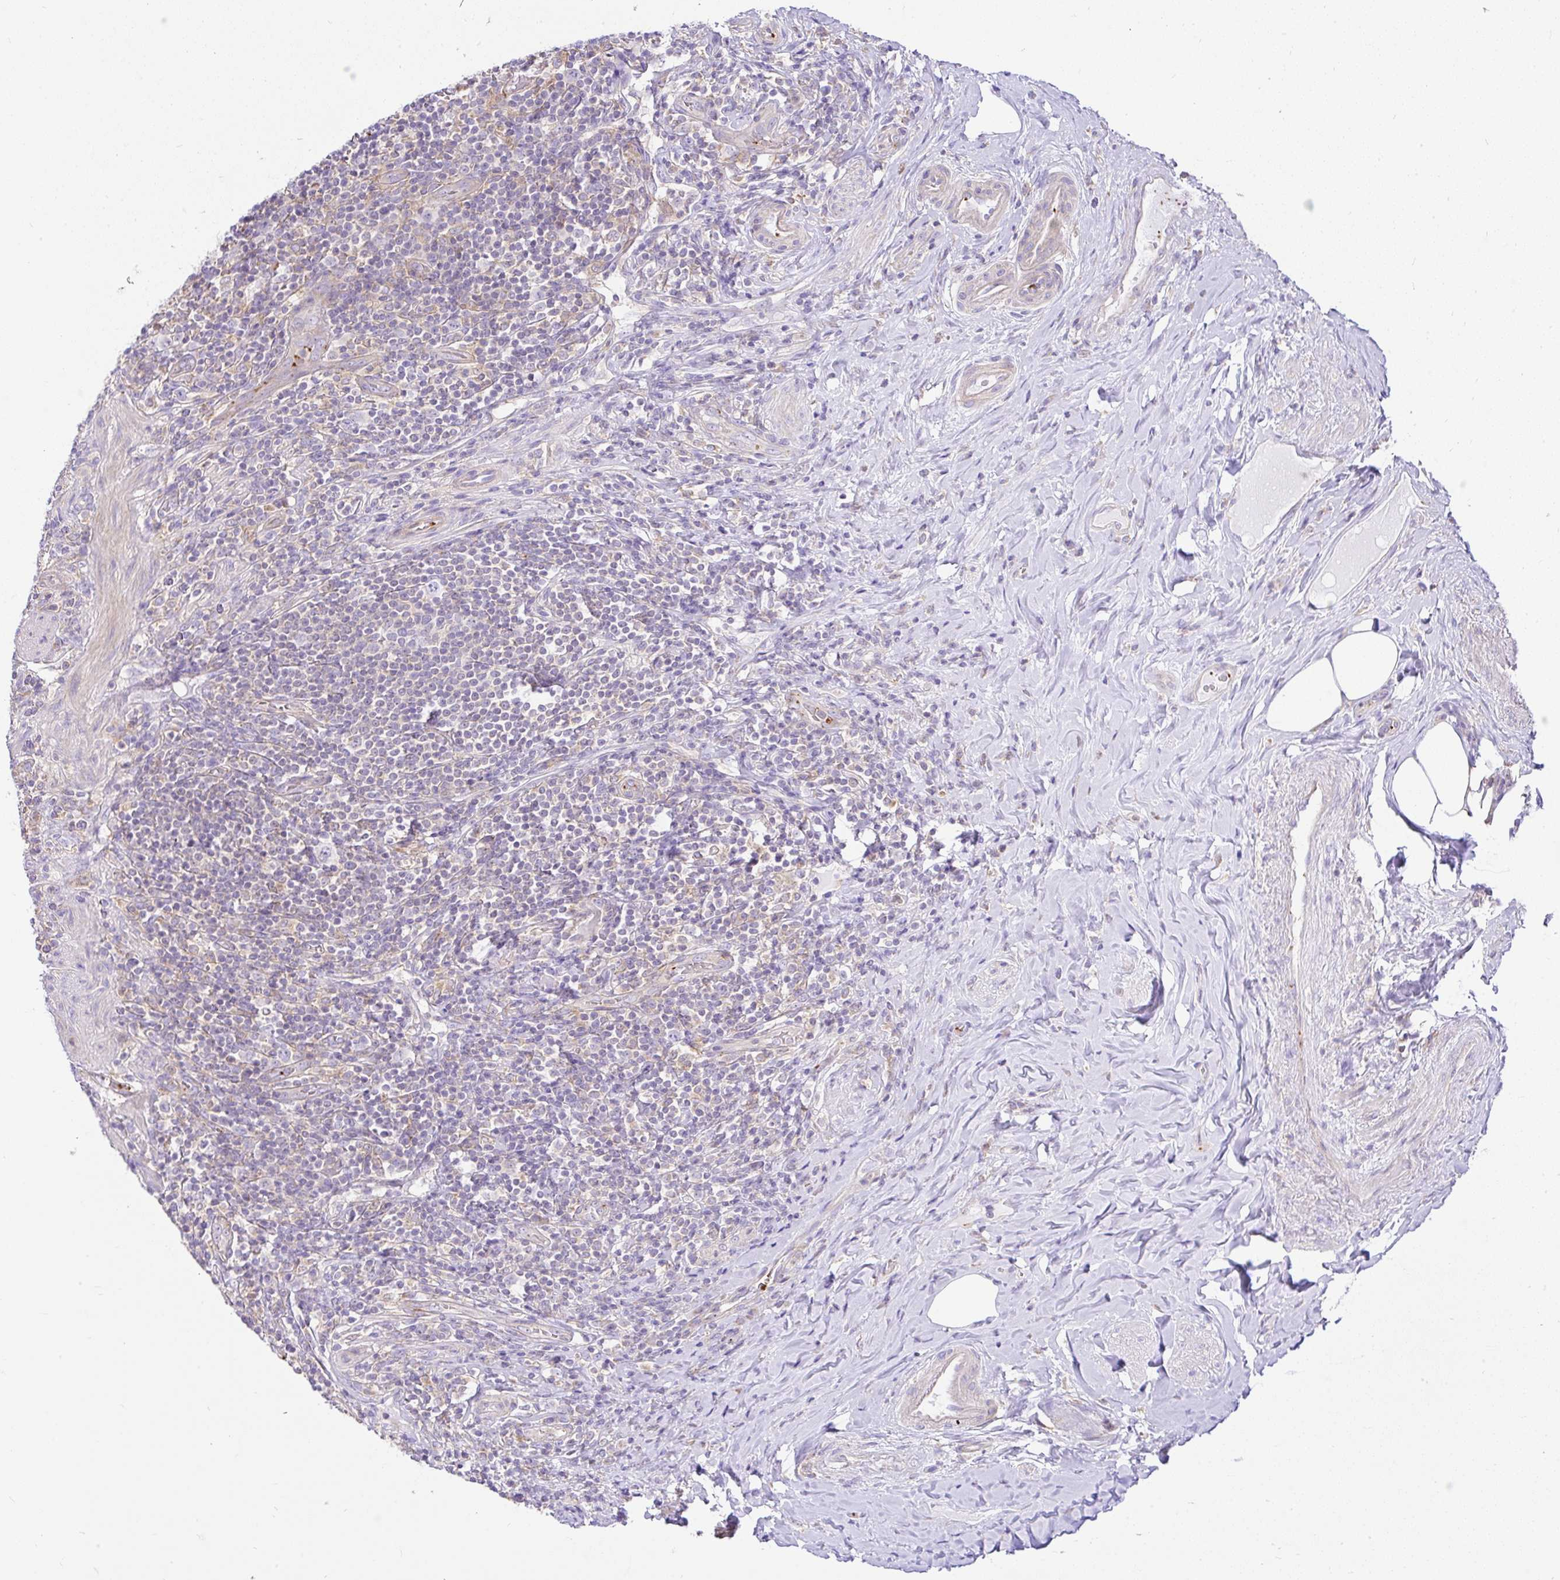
{"staining": {"intensity": "negative", "quantity": "none", "location": "none"}, "tissue": "appendix", "cell_type": "Glandular cells", "image_type": "normal", "snomed": [{"axis": "morphology", "description": "Normal tissue, NOS"}, {"axis": "topography", "description": "Appendix"}], "caption": "The photomicrograph exhibits no significant expression in glandular cells of appendix.", "gene": "CCDC142", "patient": {"sex": "female", "age": 43}}